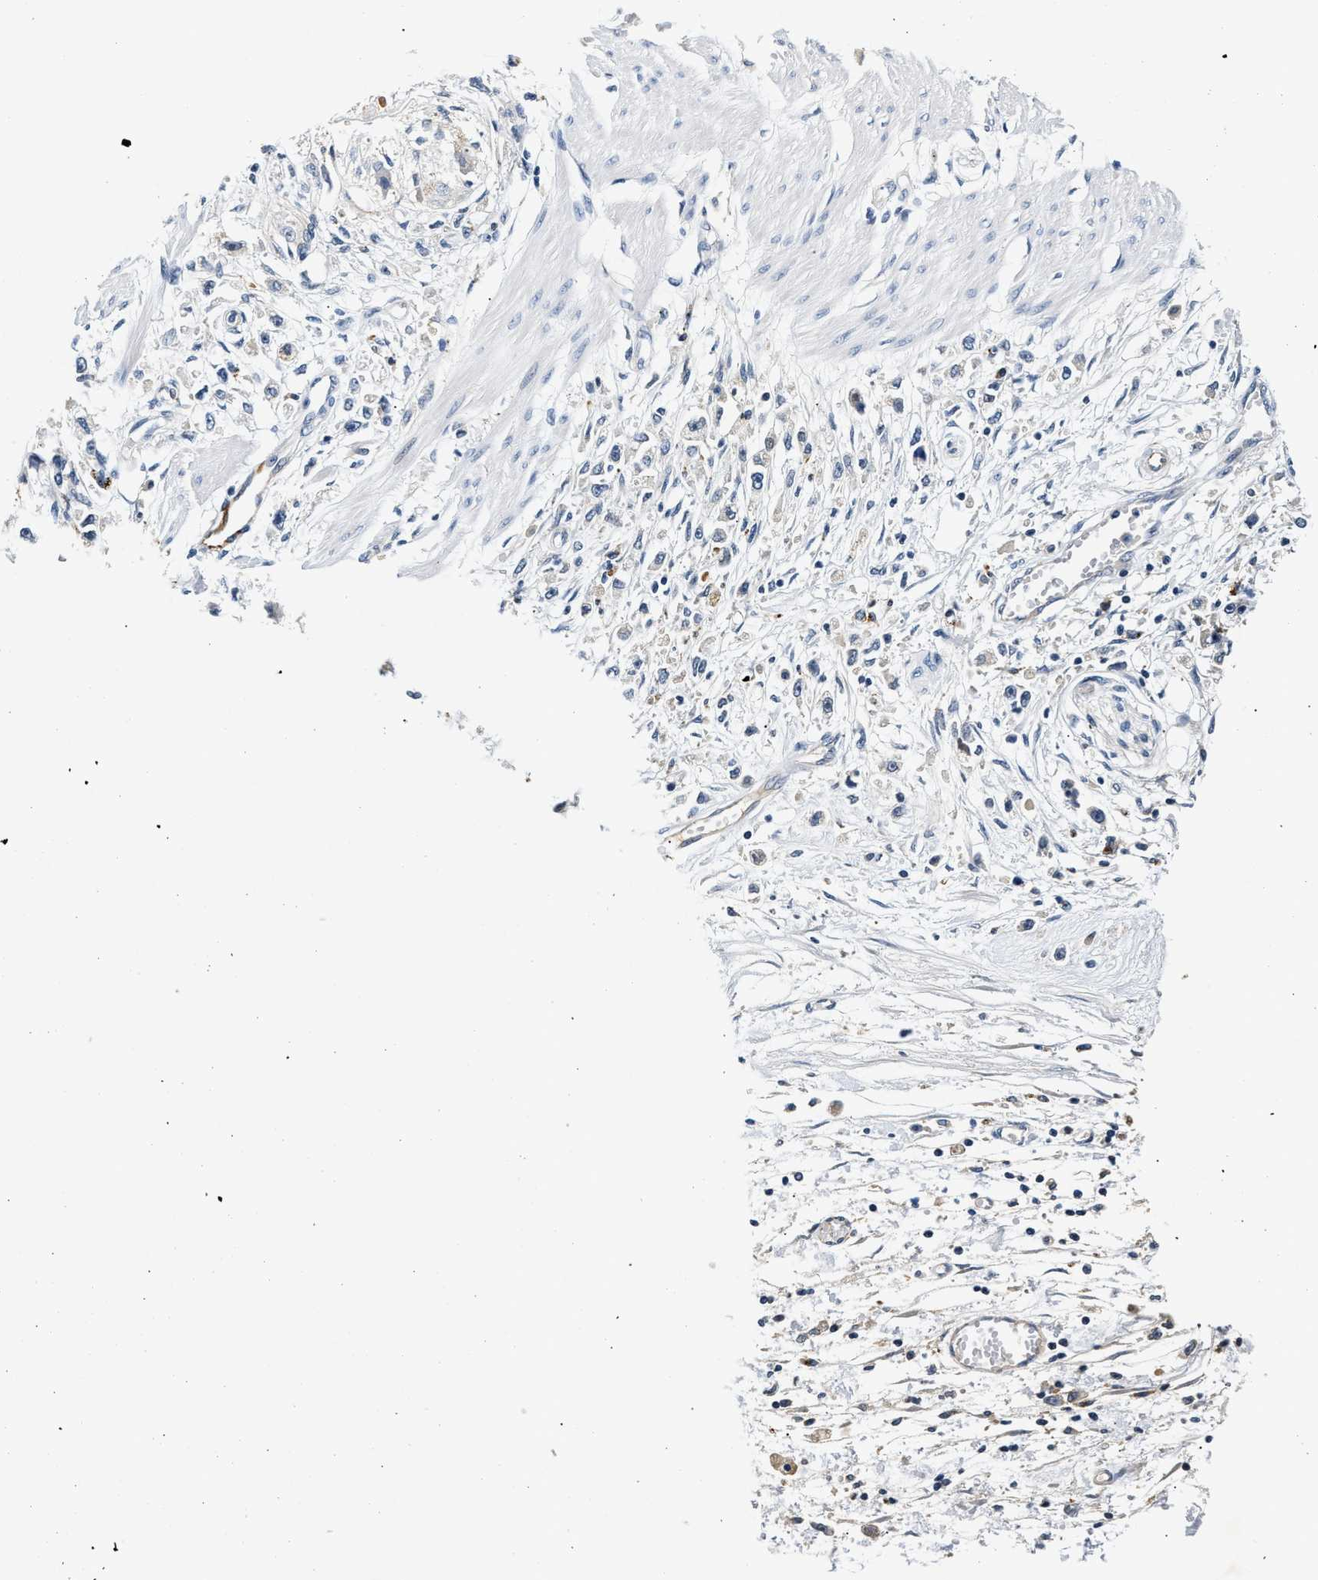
{"staining": {"intensity": "negative", "quantity": "none", "location": "none"}, "tissue": "stomach cancer", "cell_type": "Tumor cells", "image_type": "cancer", "snomed": [{"axis": "morphology", "description": "Adenocarcinoma, NOS"}, {"axis": "topography", "description": "Stomach"}], "caption": "The image demonstrates no staining of tumor cells in stomach cancer (adenocarcinoma).", "gene": "MED22", "patient": {"sex": "female", "age": 59}}